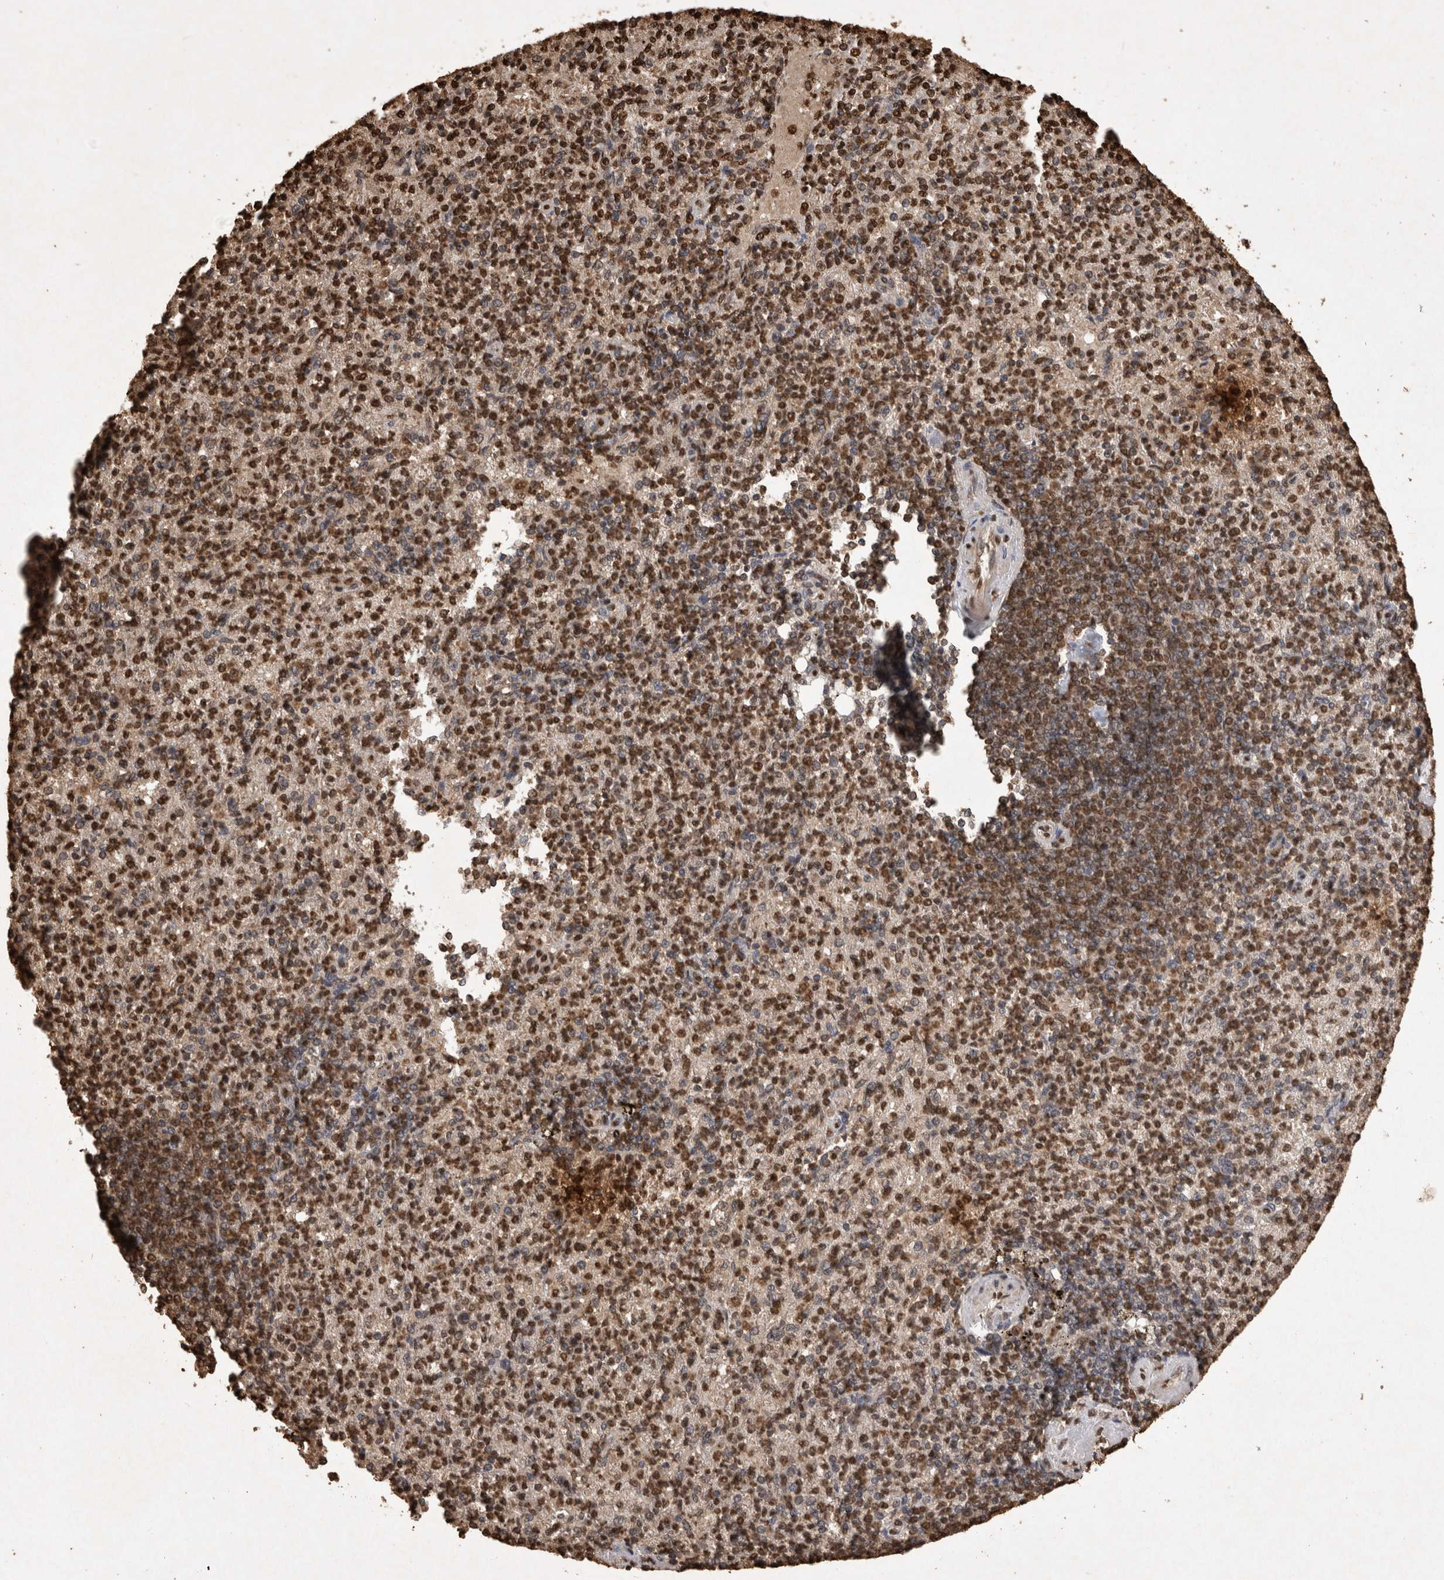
{"staining": {"intensity": "strong", "quantity": ">75%", "location": "nuclear"}, "tissue": "spleen", "cell_type": "Cells in red pulp", "image_type": "normal", "snomed": [{"axis": "morphology", "description": "Normal tissue, NOS"}, {"axis": "topography", "description": "Spleen"}], "caption": "Brown immunohistochemical staining in benign spleen exhibits strong nuclear expression in about >75% of cells in red pulp. (Stains: DAB in brown, nuclei in blue, Microscopy: brightfield microscopy at high magnification).", "gene": "OAS2", "patient": {"sex": "female", "age": 74}}